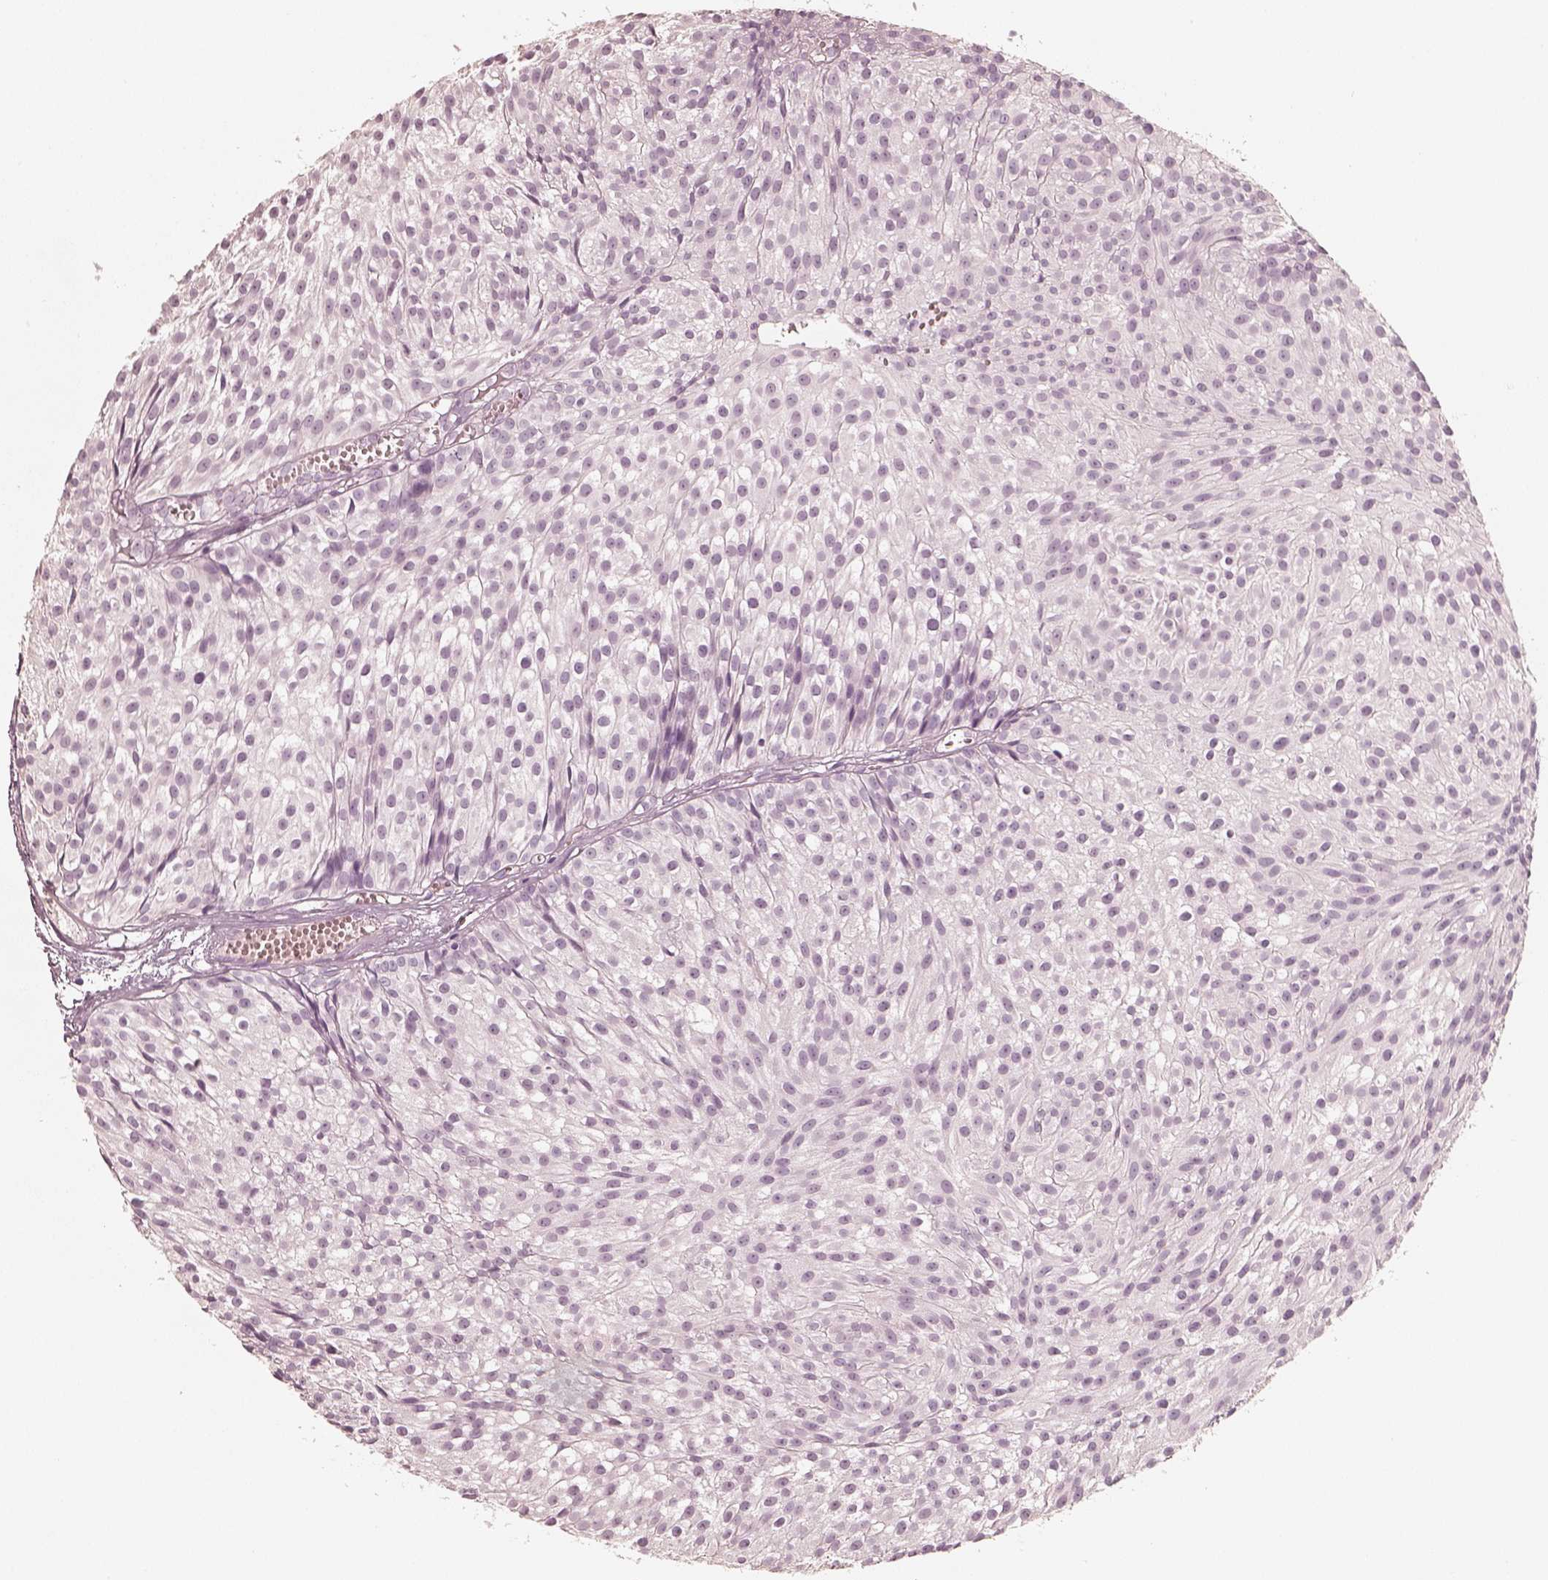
{"staining": {"intensity": "negative", "quantity": "none", "location": "none"}, "tissue": "urothelial cancer", "cell_type": "Tumor cells", "image_type": "cancer", "snomed": [{"axis": "morphology", "description": "Urothelial carcinoma, Low grade"}, {"axis": "topography", "description": "Urinary bladder"}], "caption": "Protein analysis of urothelial cancer demonstrates no significant expression in tumor cells.", "gene": "KRT82", "patient": {"sex": "male", "age": 63}}